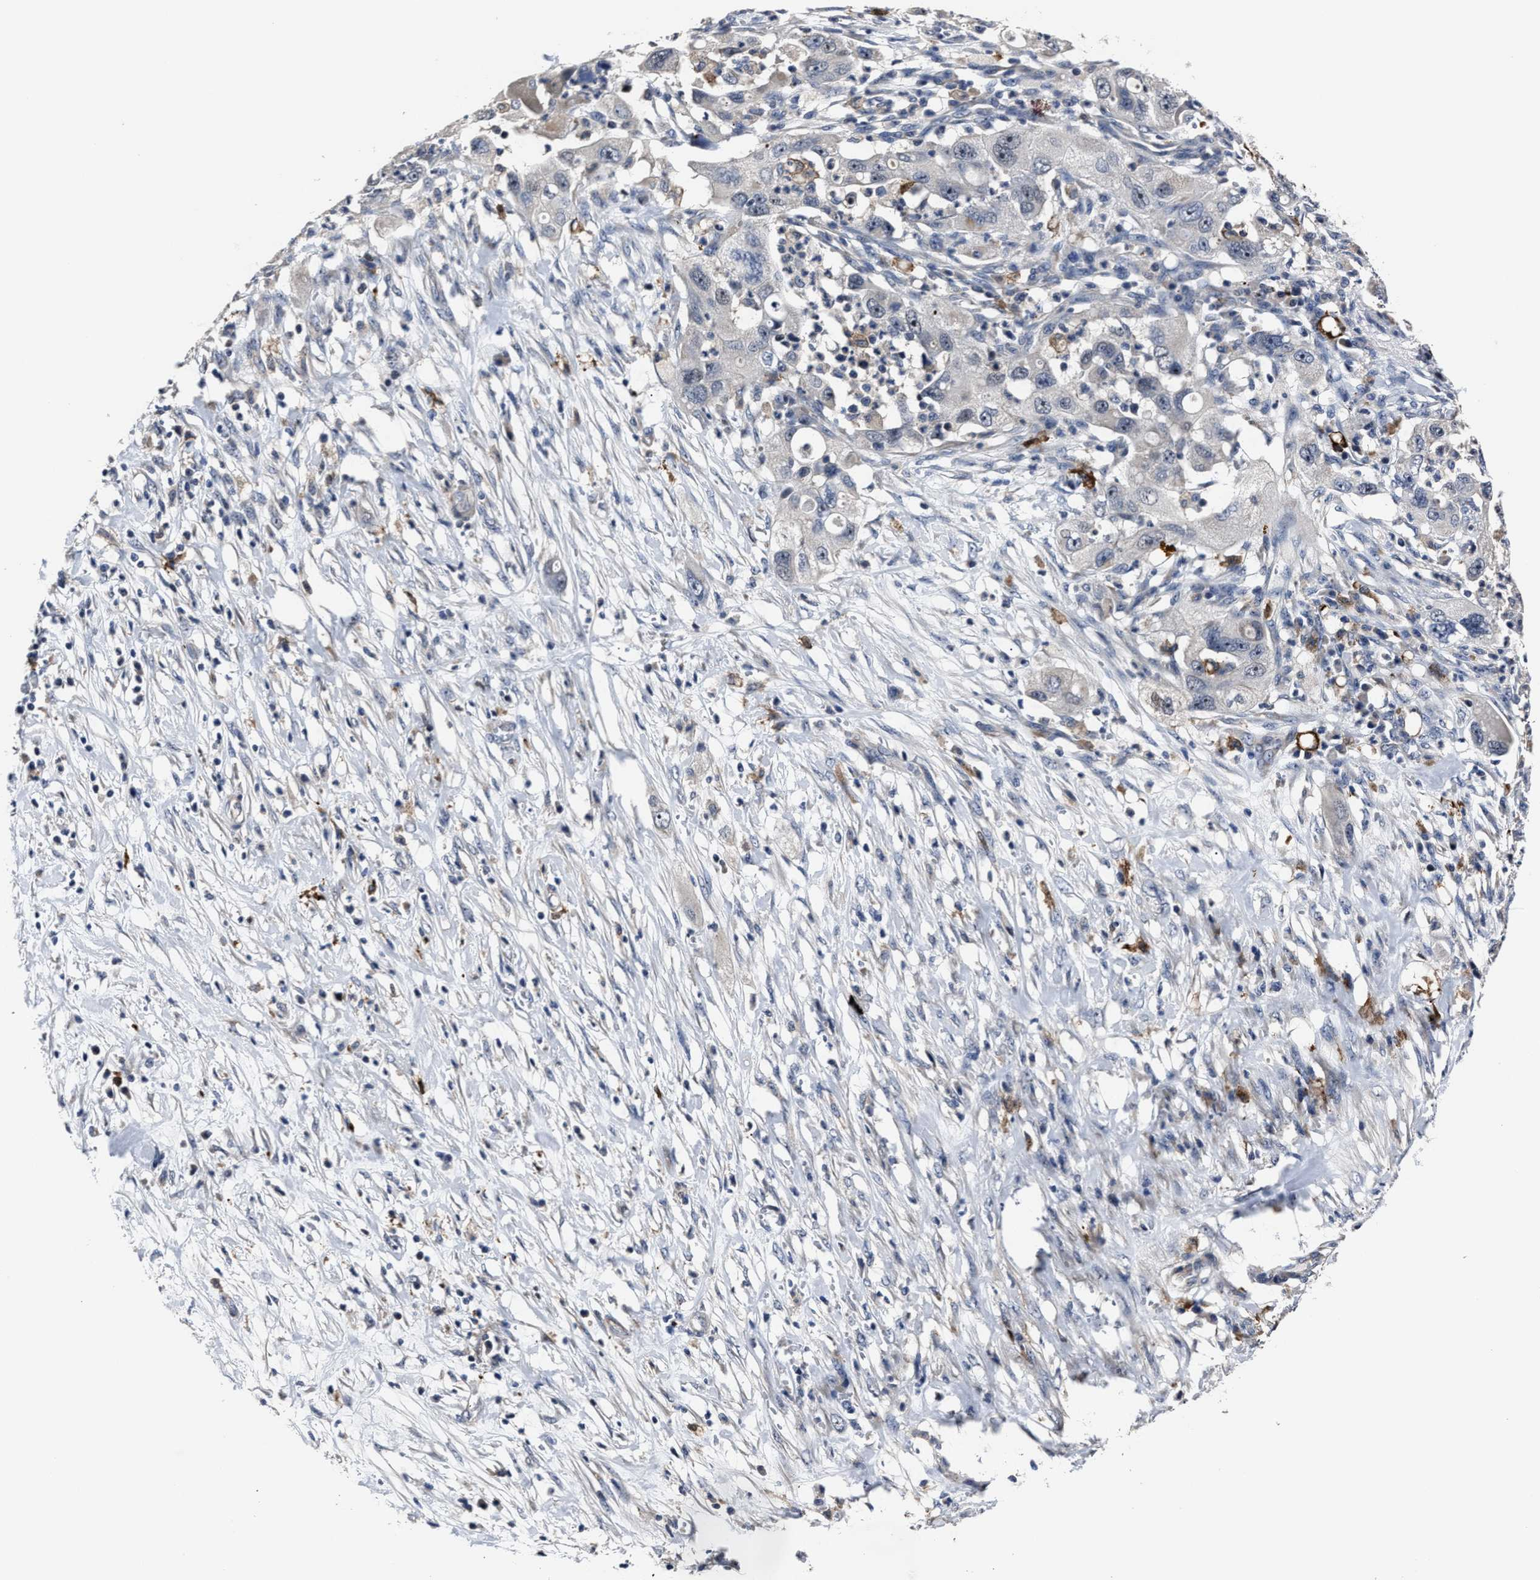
{"staining": {"intensity": "negative", "quantity": "none", "location": "none"}, "tissue": "pancreatic cancer", "cell_type": "Tumor cells", "image_type": "cancer", "snomed": [{"axis": "morphology", "description": "Adenocarcinoma, NOS"}, {"axis": "topography", "description": "Pancreas"}], "caption": "Tumor cells show no significant positivity in pancreatic cancer.", "gene": "RSBN1L", "patient": {"sex": "female", "age": 78}}